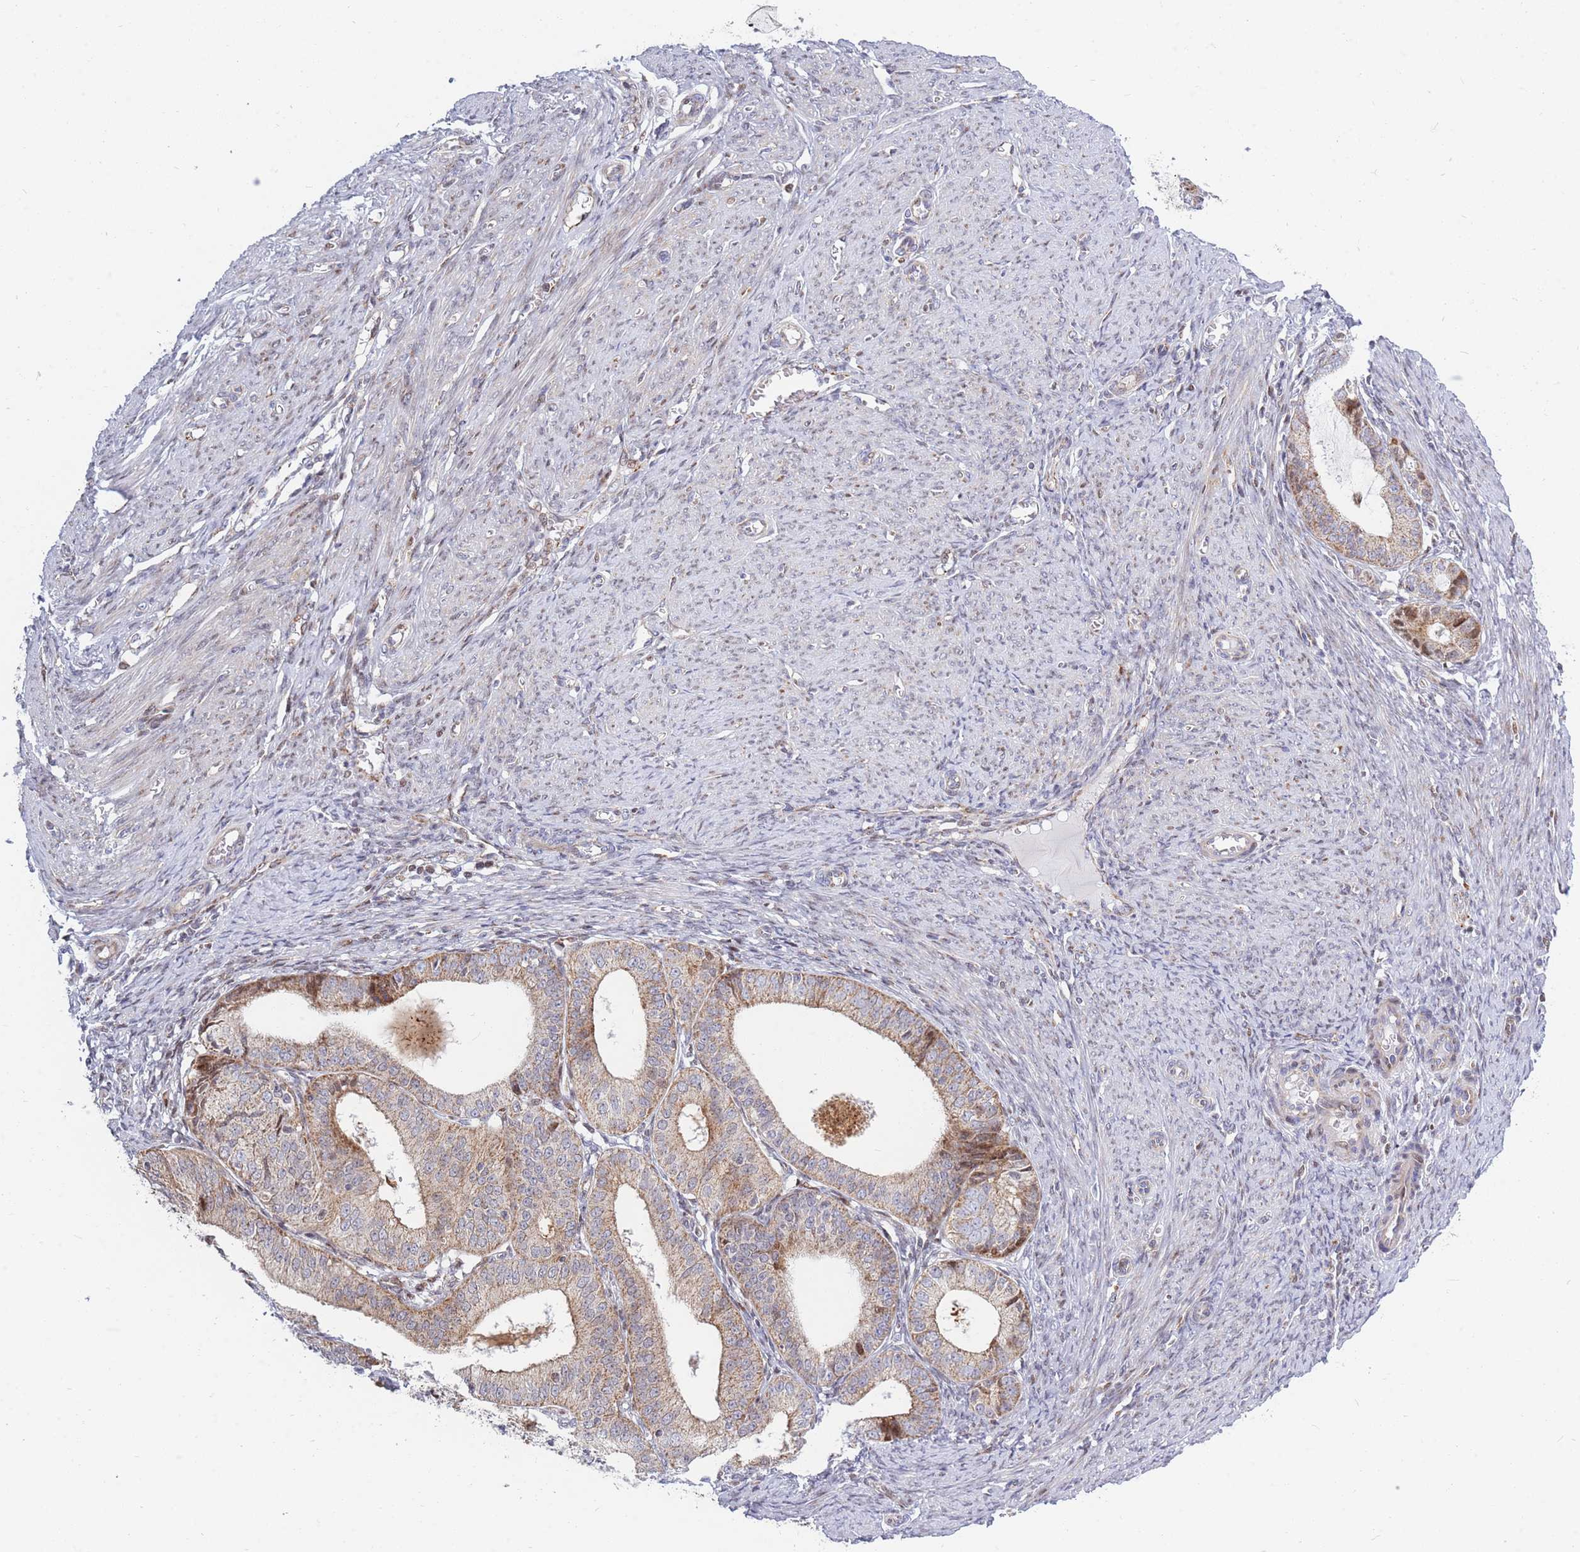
{"staining": {"intensity": "moderate", "quantity": "25%-75%", "location": "cytoplasmic/membranous"}, "tissue": "endometrial cancer", "cell_type": "Tumor cells", "image_type": "cancer", "snomed": [{"axis": "morphology", "description": "Adenocarcinoma, NOS"}, {"axis": "topography", "description": "Endometrium"}], "caption": "Tumor cells demonstrate medium levels of moderate cytoplasmic/membranous positivity in about 25%-75% of cells in endometrial adenocarcinoma.", "gene": "MOB4", "patient": {"sex": "female", "age": 51}}